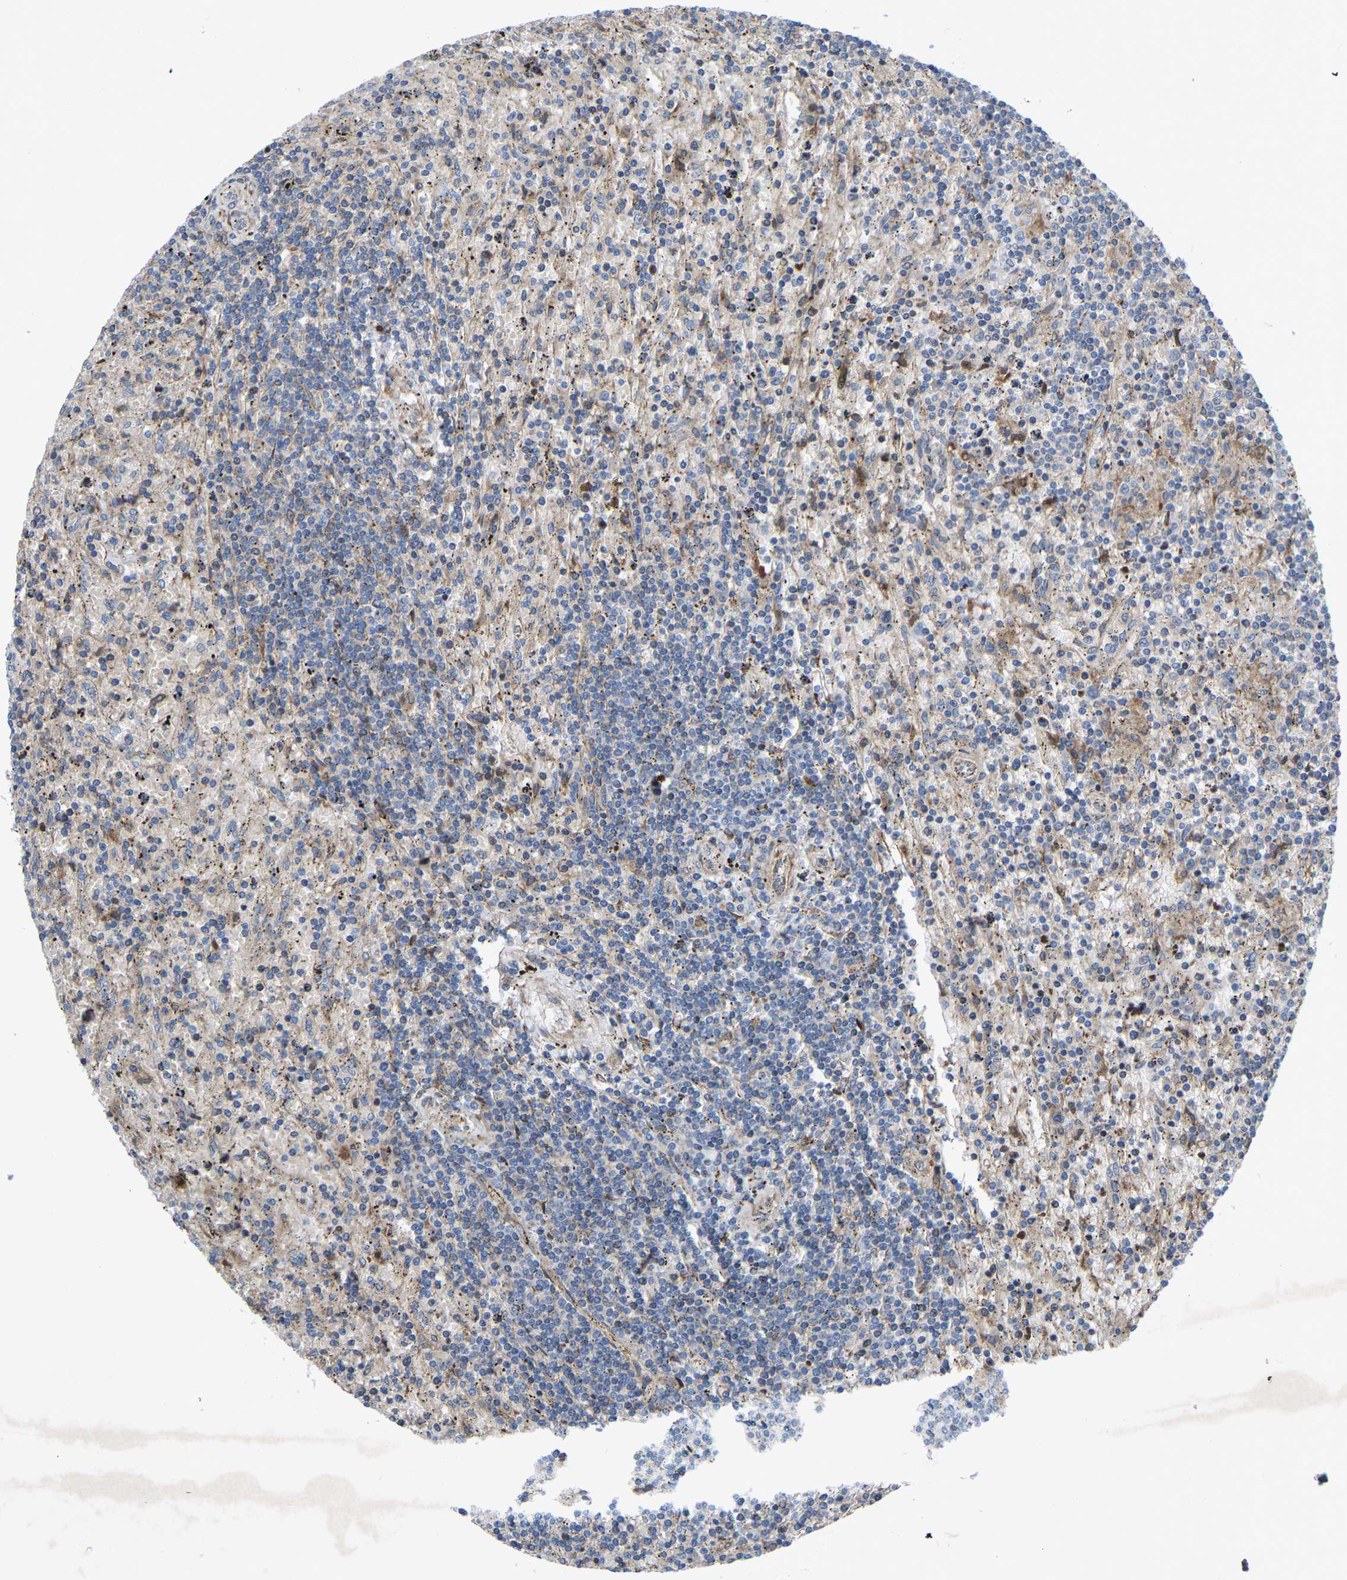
{"staining": {"intensity": "negative", "quantity": "none", "location": "none"}, "tissue": "lymphoma", "cell_type": "Tumor cells", "image_type": "cancer", "snomed": [{"axis": "morphology", "description": "Malignant lymphoma, non-Hodgkin's type, Low grade"}, {"axis": "topography", "description": "Spleen"}], "caption": "Immunohistochemical staining of human low-grade malignant lymphoma, non-Hodgkin's type displays no significant staining in tumor cells.", "gene": "TOR1B", "patient": {"sex": "male", "age": 76}}